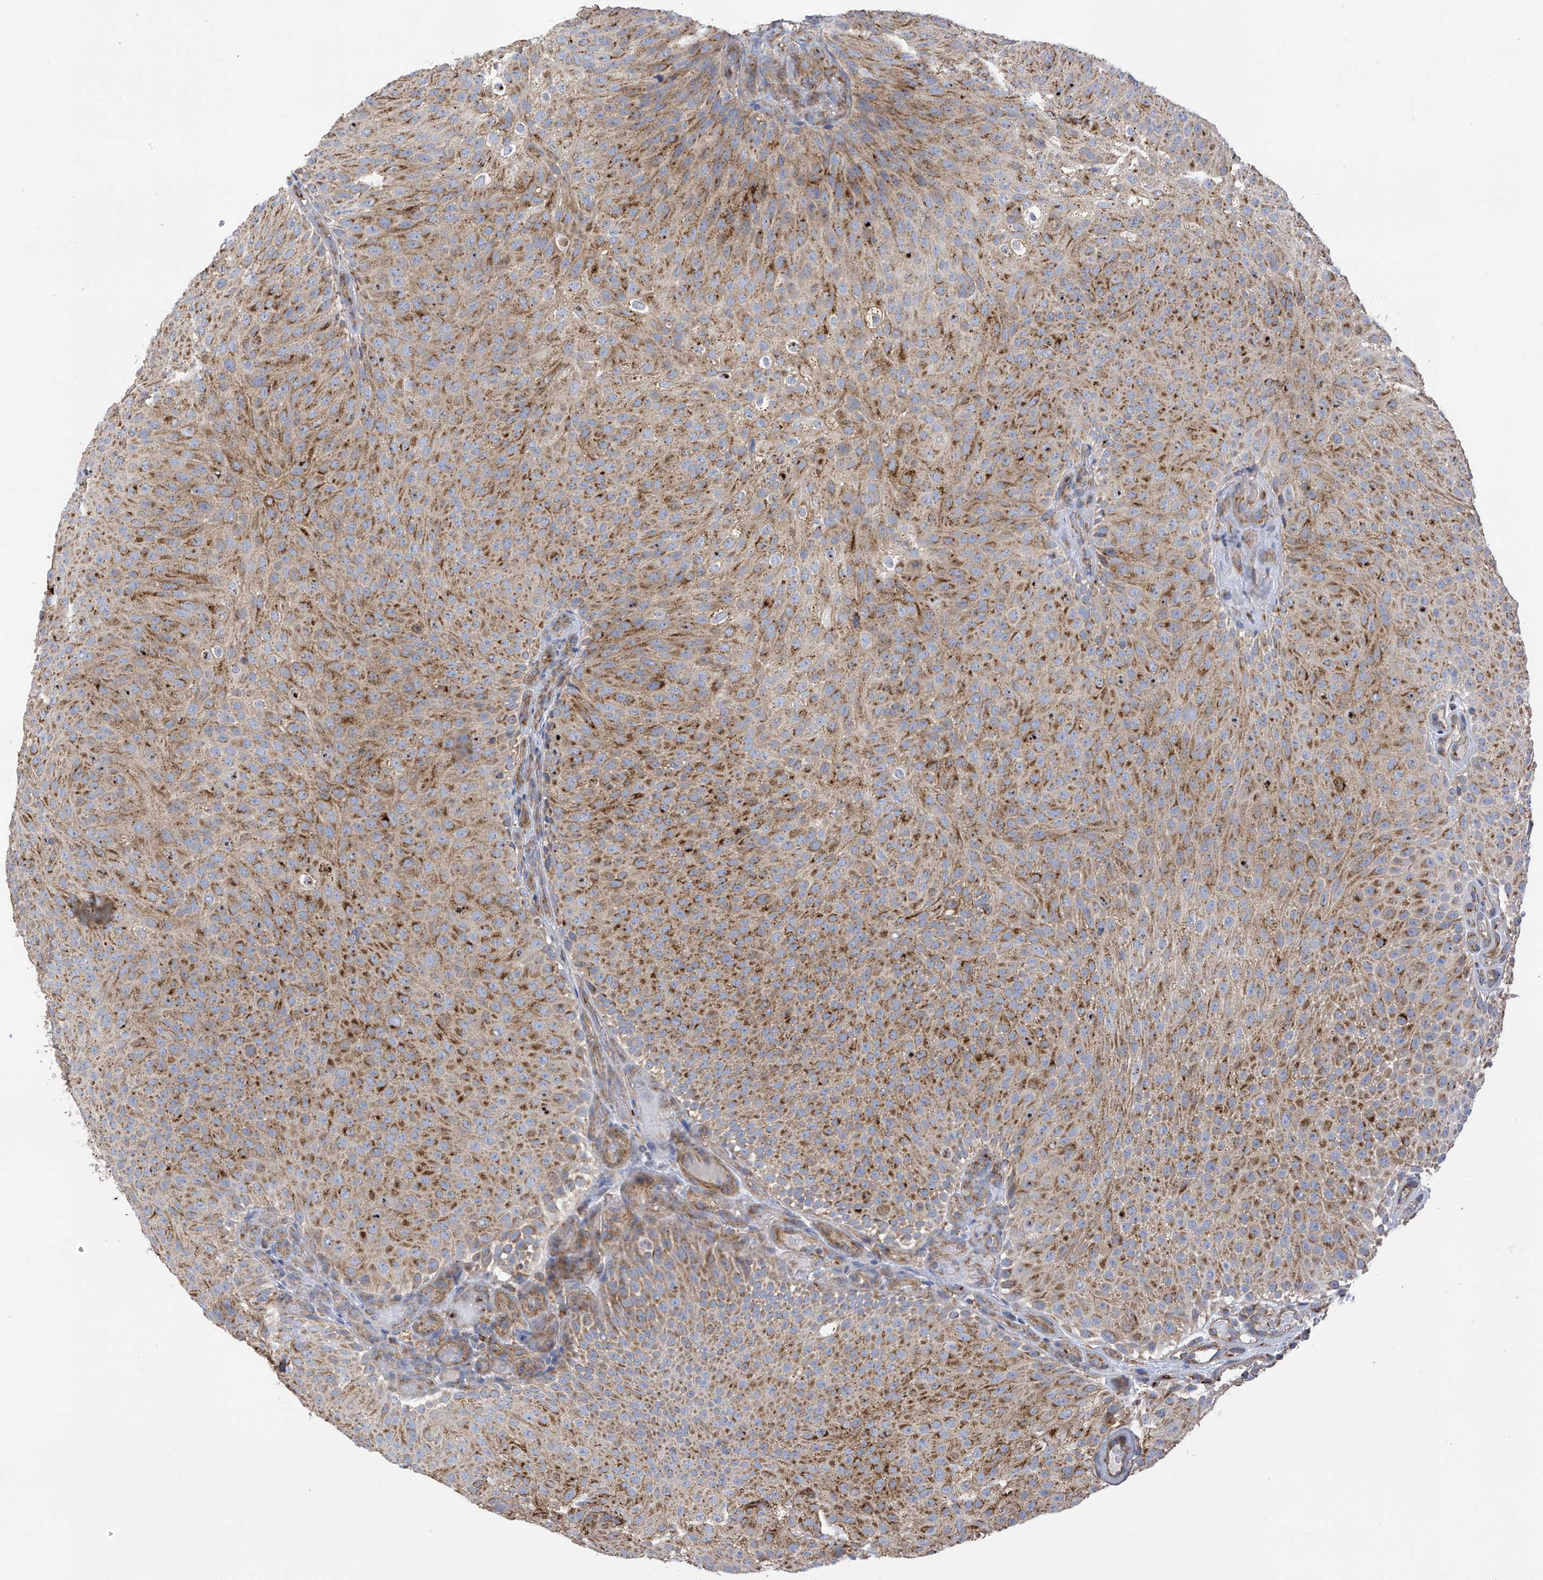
{"staining": {"intensity": "moderate", "quantity": ">75%", "location": "cytoplasmic/membranous"}, "tissue": "urothelial cancer", "cell_type": "Tumor cells", "image_type": "cancer", "snomed": [{"axis": "morphology", "description": "Urothelial carcinoma, Low grade"}, {"axis": "topography", "description": "Urinary bladder"}], "caption": "This photomicrograph demonstrates IHC staining of urothelial cancer, with medium moderate cytoplasmic/membranous staining in about >75% of tumor cells.", "gene": "ITM2B", "patient": {"sex": "male", "age": 78}}